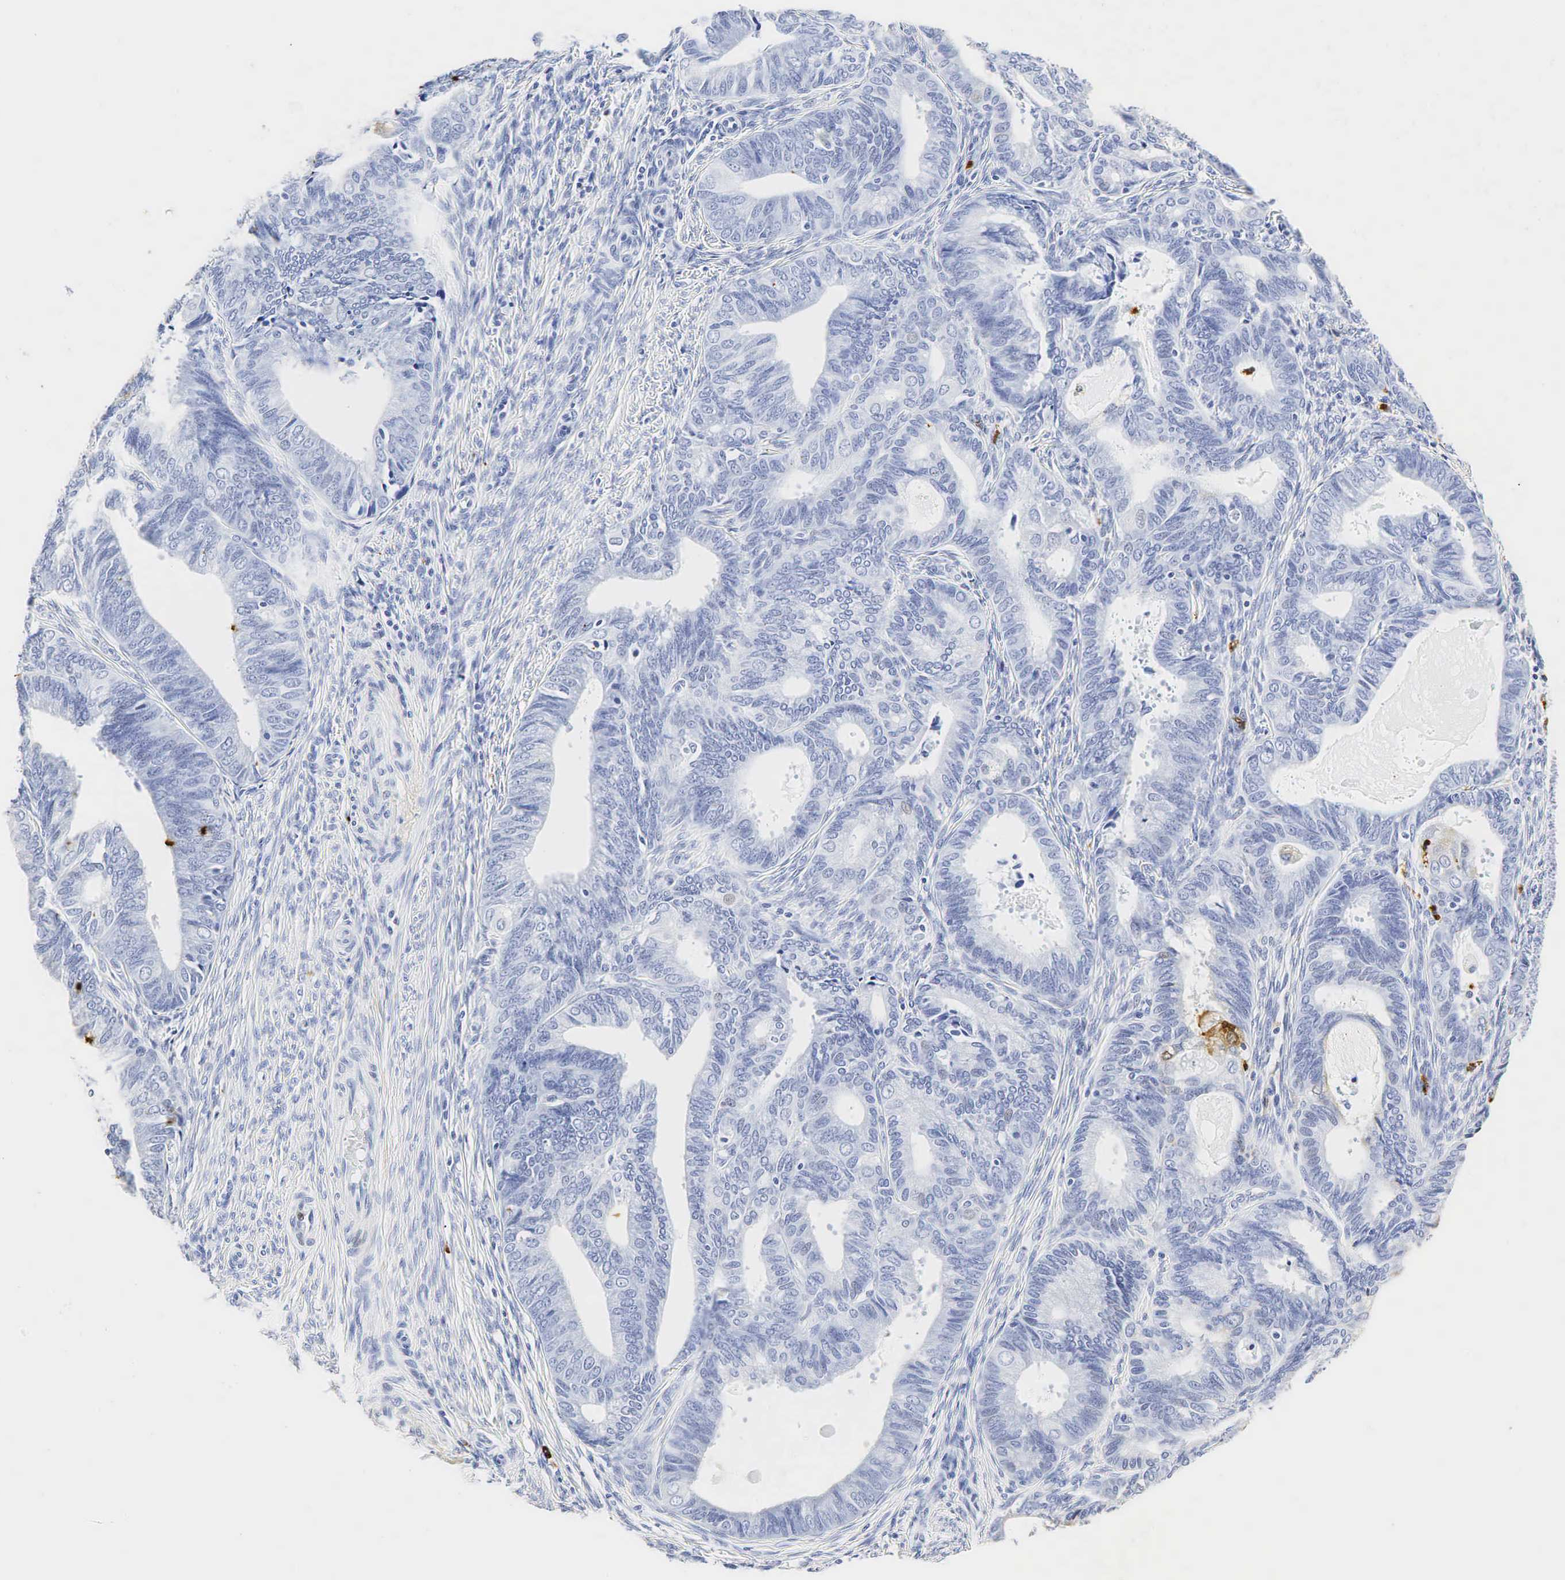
{"staining": {"intensity": "negative", "quantity": "none", "location": "none"}, "tissue": "endometrial cancer", "cell_type": "Tumor cells", "image_type": "cancer", "snomed": [{"axis": "morphology", "description": "Adenocarcinoma, NOS"}, {"axis": "topography", "description": "Endometrium"}], "caption": "Tumor cells are negative for brown protein staining in endometrial cancer (adenocarcinoma).", "gene": "LYZ", "patient": {"sex": "female", "age": 63}}